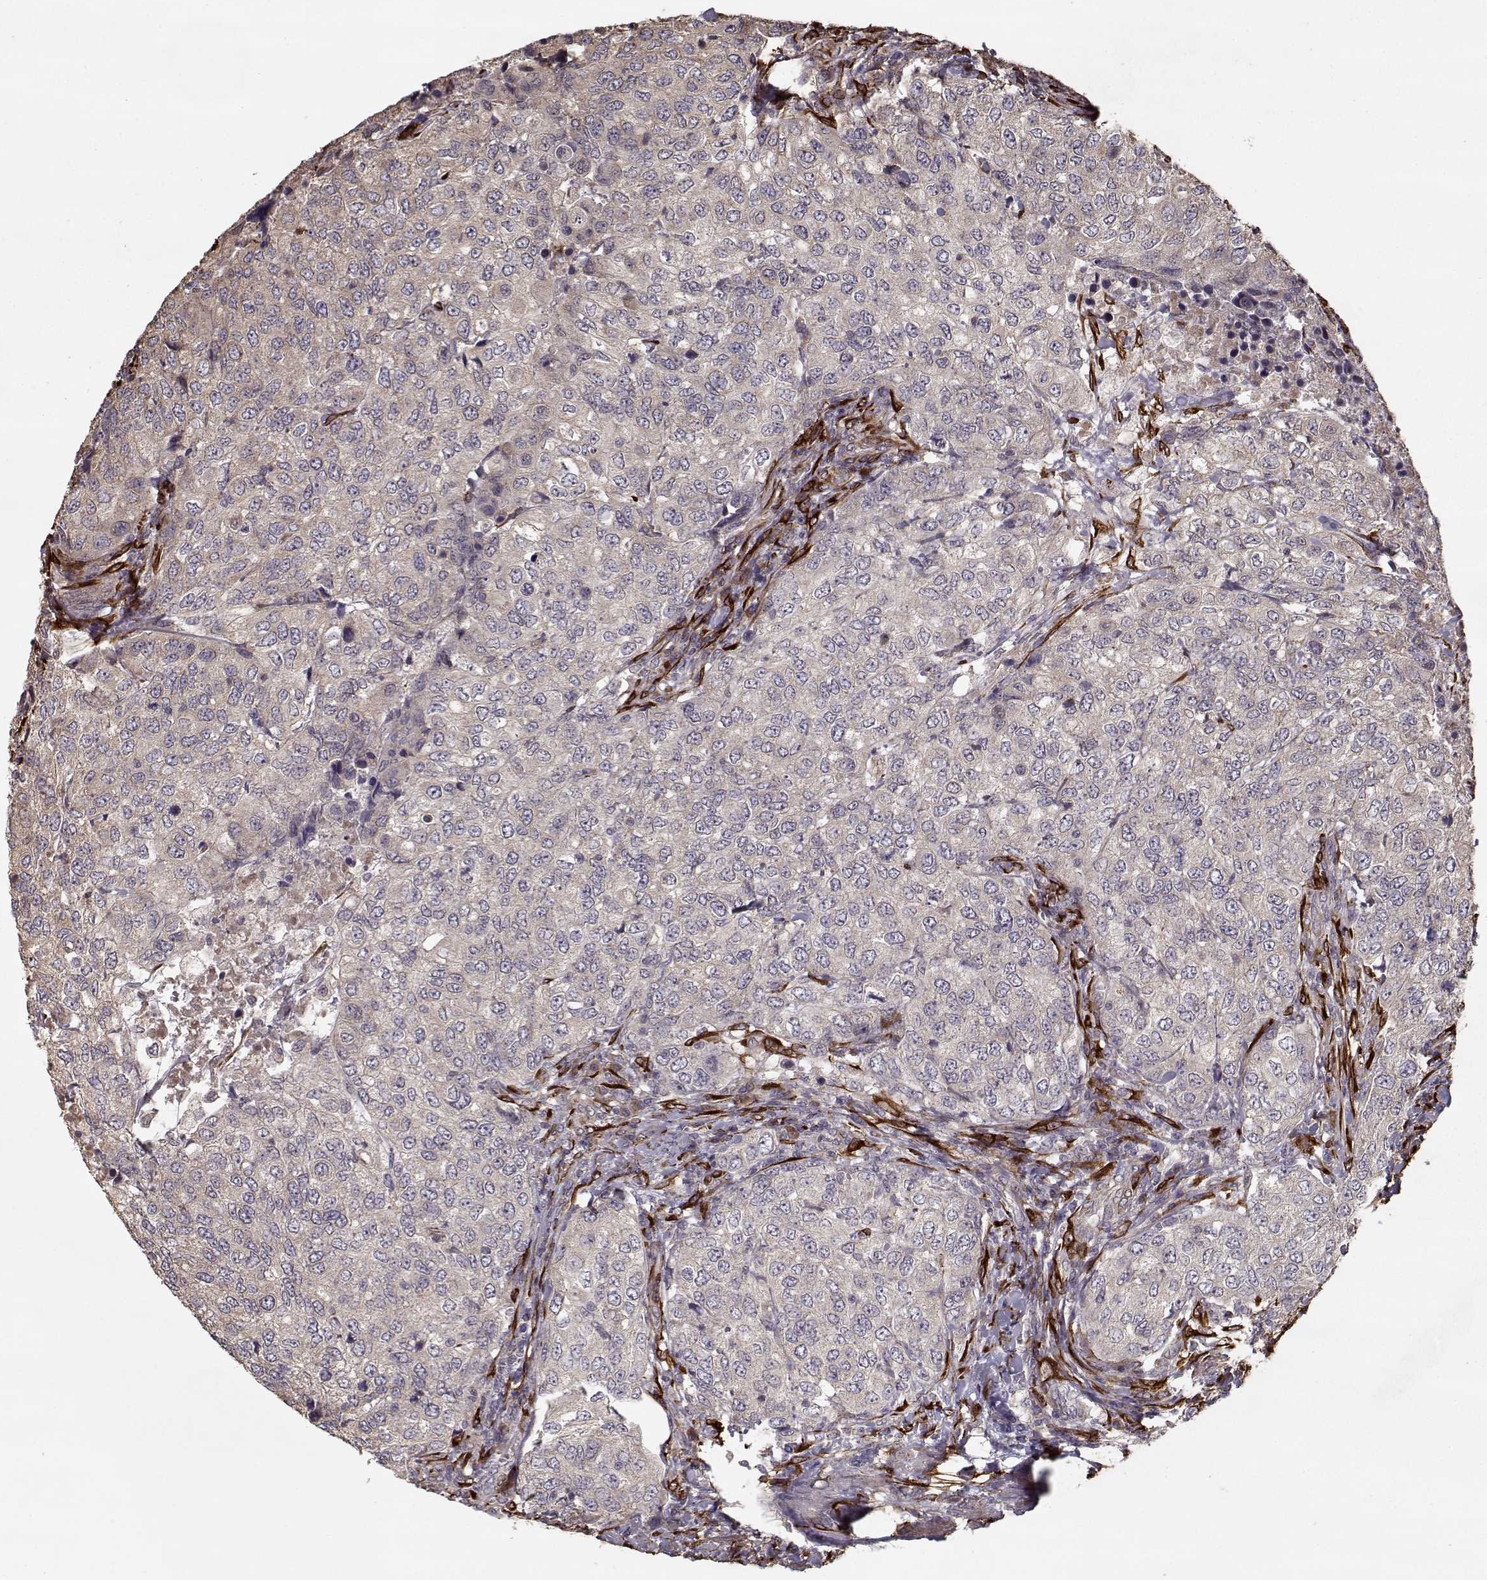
{"staining": {"intensity": "weak", "quantity": "<25%", "location": "cytoplasmic/membranous"}, "tissue": "urothelial cancer", "cell_type": "Tumor cells", "image_type": "cancer", "snomed": [{"axis": "morphology", "description": "Urothelial carcinoma, High grade"}, {"axis": "topography", "description": "Urinary bladder"}], "caption": "Immunohistochemistry (IHC) photomicrograph of urothelial cancer stained for a protein (brown), which displays no positivity in tumor cells. (Brightfield microscopy of DAB (3,3'-diaminobenzidine) IHC at high magnification).", "gene": "IMMP1L", "patient": {"sex": "female", "age": 78}}